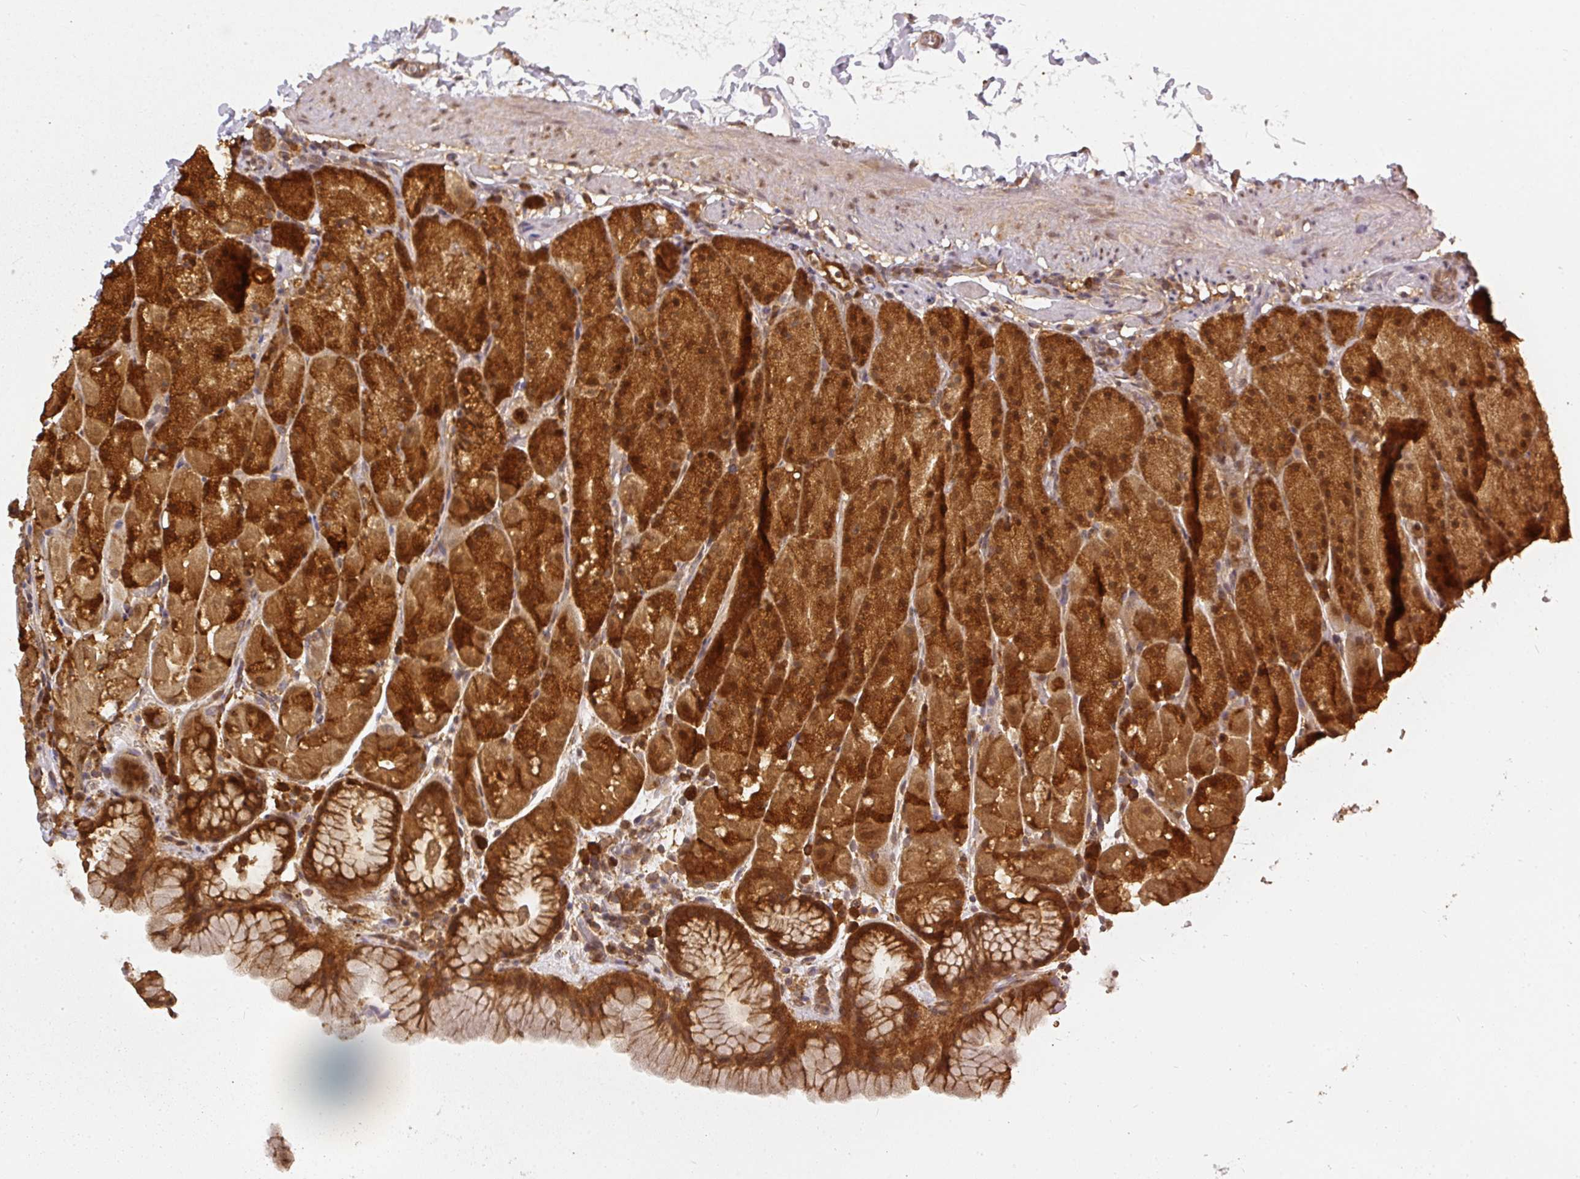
{"staining": {"intensity": "strong", "quantity": ">75%", "location": "cytoplasmic/membranous"}, "tissue": "stomach", "cell_type": "Glandular cells", "image_type": "normal", "snomed": [{"axis": "morphology", "description": "Normal tissue, NOS"}, {"axis": "topography", "description": "Stomach, upper"}, {"axis": "topography", "description": "Stomach, lower"}], "caption": "High-magnification brightfield microscopy of benign stomach stained with DAB (brown) and counterstained with hematoxylin (blue). glandular cells exhibit strong cytoplasmic/membranous expression is present in about>75% of cells.", "gene": "PPP6R3", "patient": {"sex": "male", "age": 67}}